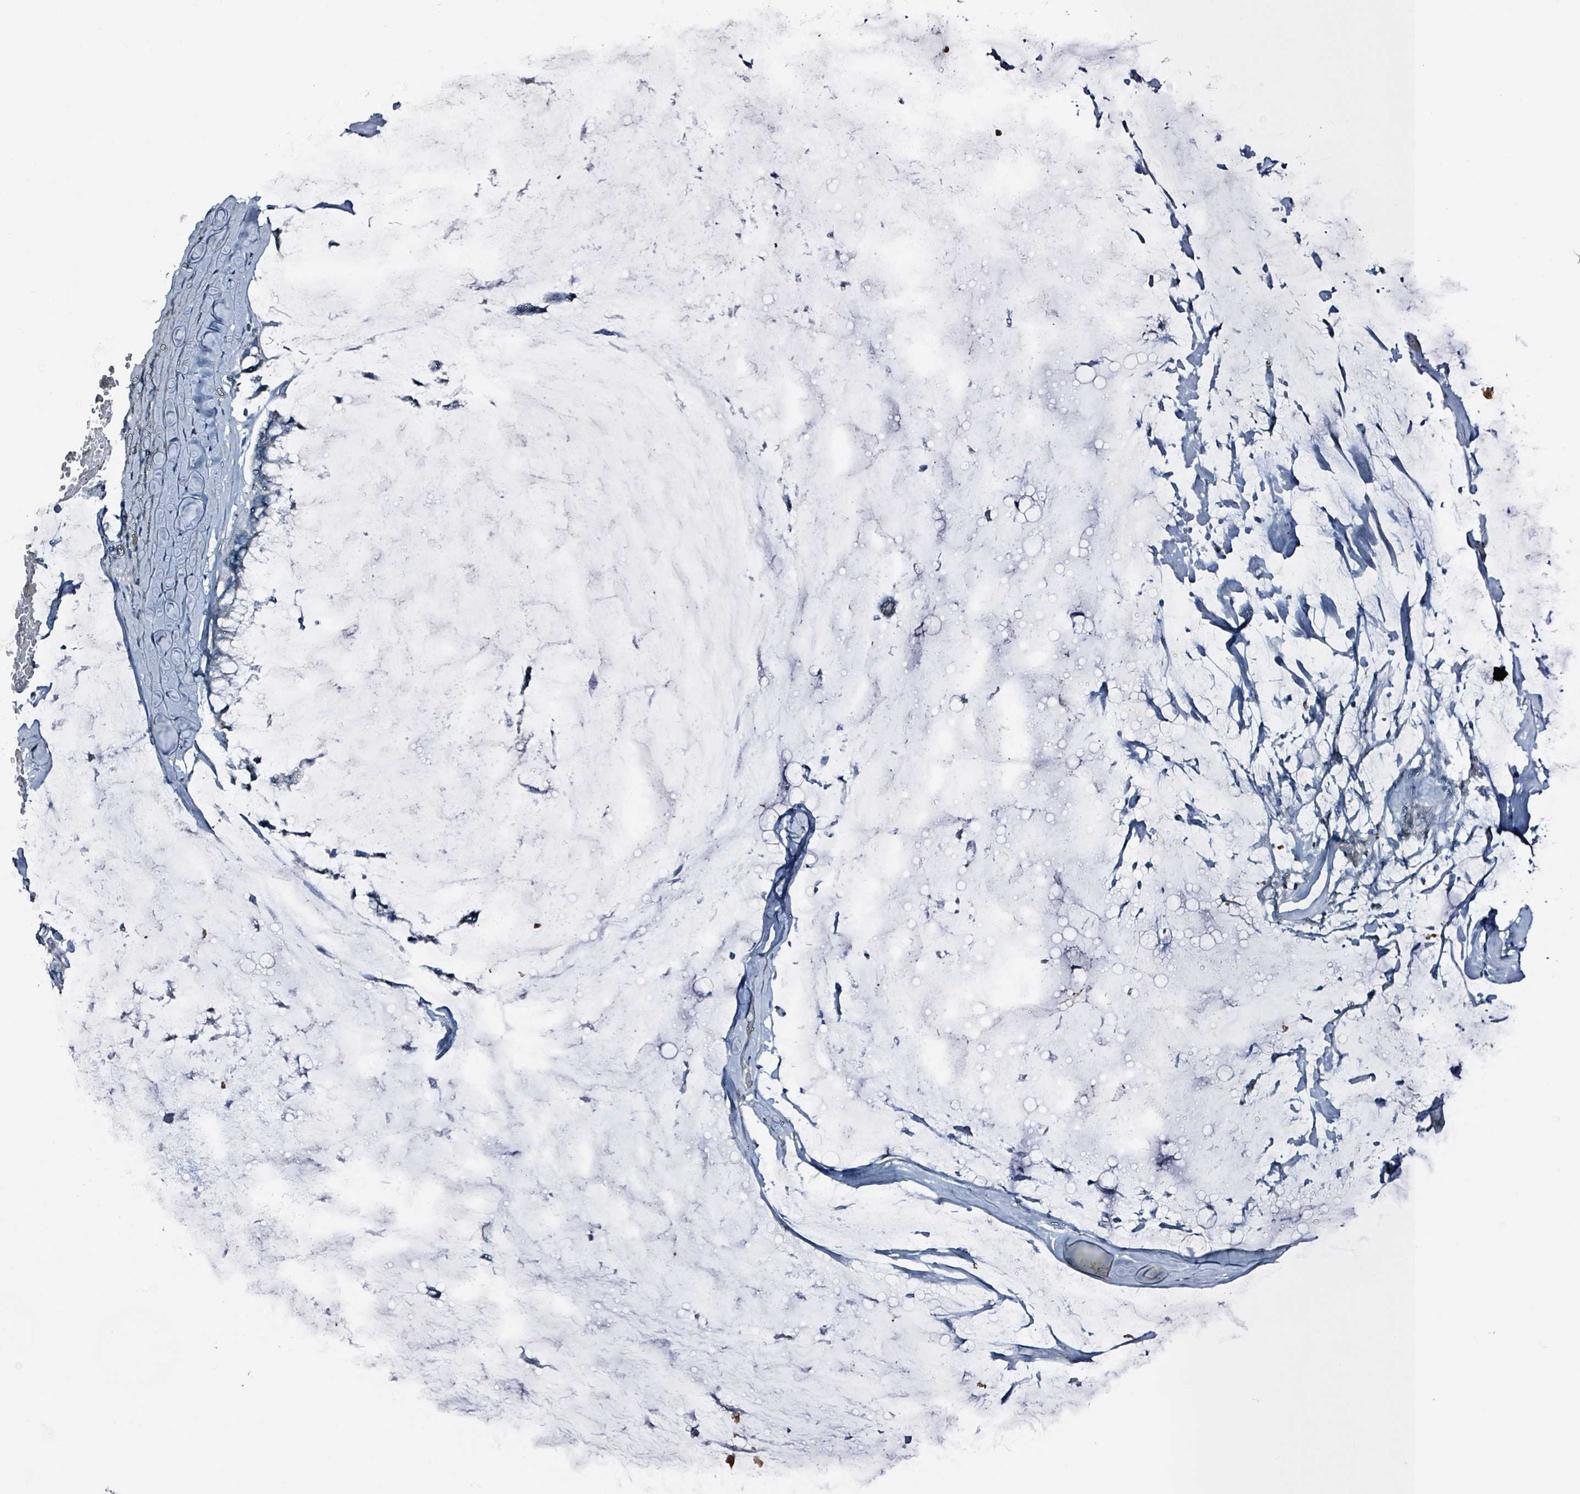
{"staining": {"intensity": "negative", "quantity": "none", "location": "none"}, "tissue": "ovarian cancer", "cell_type": "Tumor cells", "image_type": "cancer", "snomed": [{"axis": "morphology", "description": "Cystadenocarcinoma, mucinous, NOS"}, {"axis": "topography", "description": "Ovary"}], "caption": "There is no significant staining in tumor cells of ovarian cancer. (DAB IHC, high magnification).", "gene": "CA9", "patient": {"sex": "female", "age": 39}}